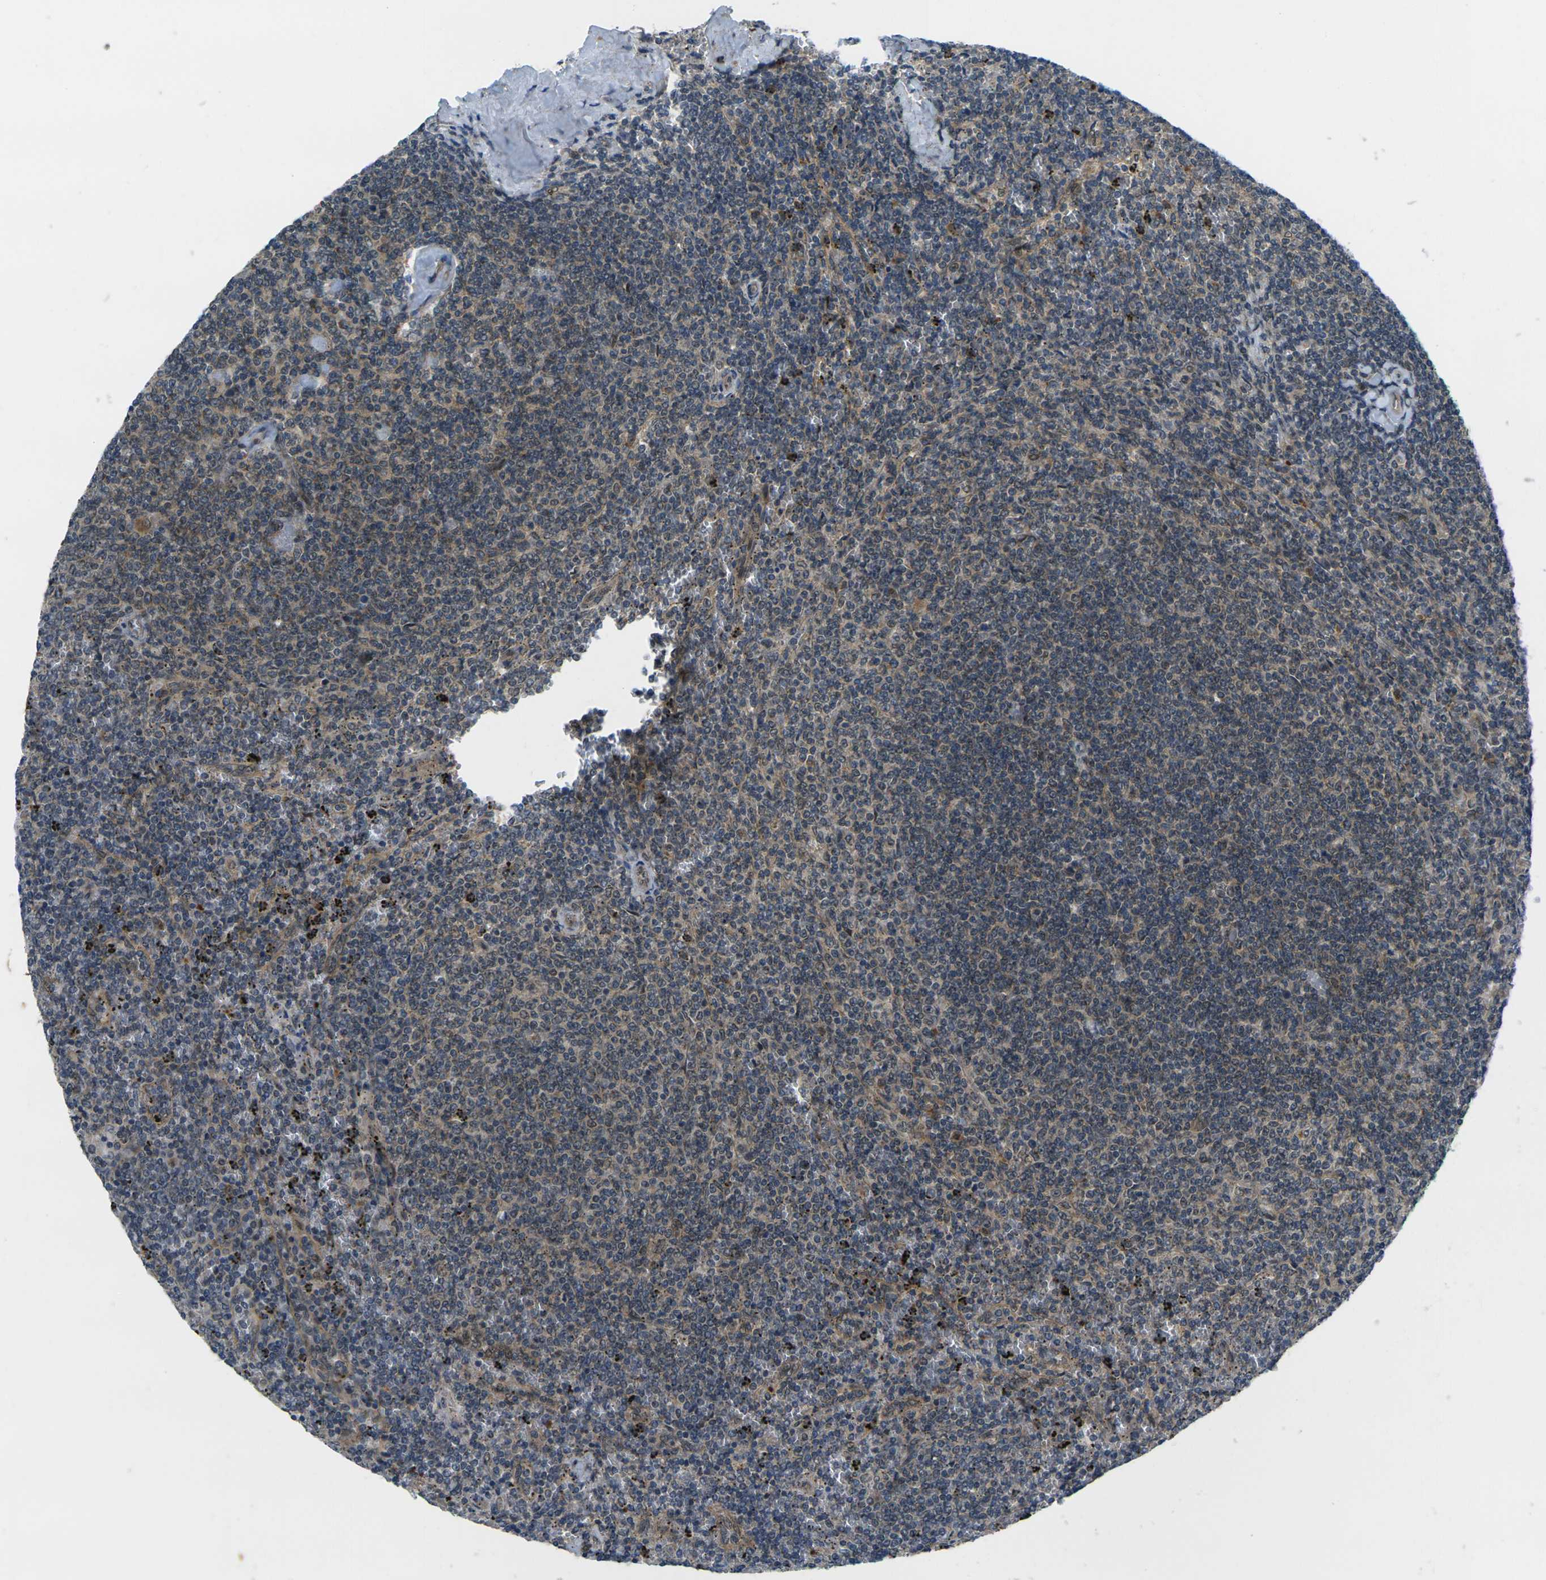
{"staining": {"intensity": "weak", "quantity": "25%-75%", "location": "cytoplasmic/membranous"}, "tissue": "lymphoma", "cell_type": "Tumor cells", "image_type": "cancer", "snomed": [{"axis": "morphology", "description": "Malignant lymphoma, non-Hodgkin's type, Low grade"}, {"axis": "topography", "description": "Spleen"}], "caption": "Brown immunohistochemical staining in human low-grade malignant lymphoma, non-Hodgkin's type shows weak cytoplasmic/membranous positivity in about 25%-75% of tumor cells. (IHC, brightfield microscopy, high magnification).", "gene": "KCTD10", "patient": {"sex": "female", "age": 50}}